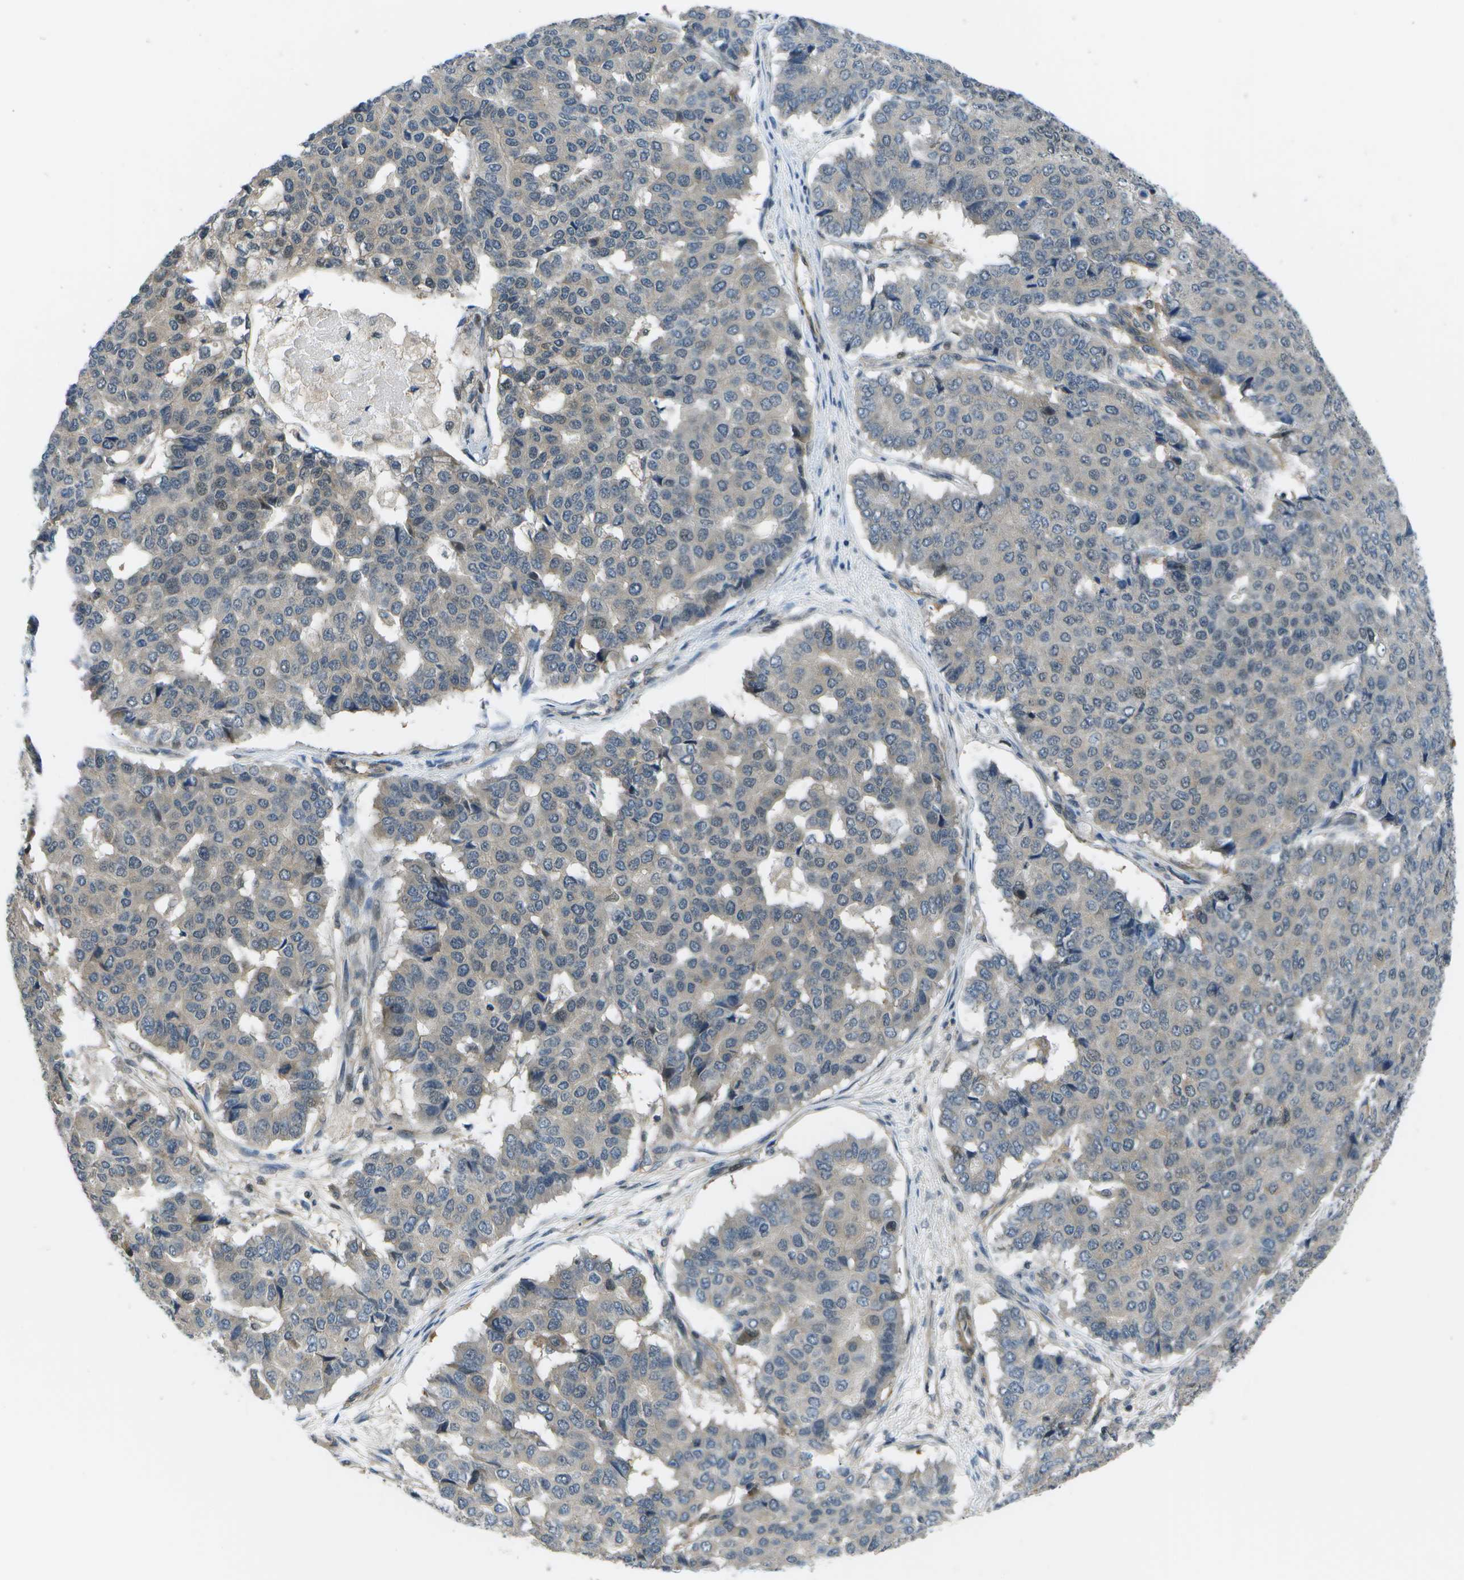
{"staining": {"intensity": "weak", "quantity": "<25%", "location": "cytoplasmic/membranous"}, "tissue": "pancreatic cancer", "cell_type": "Tumor cells", "image_type": "cancer", "snomed": [{"axis": "morphology", "description": "Adenocarcinoma, NOS"}, {"axis": "topography", "description": "Pancreas"}], "caption": "Immunohistochemistry (IHC) of human pancreatic cancer demonstrates no positivity in tumor cells.", "gene": "ENPP5", "patient": {"sex": "male", "age": 50}}